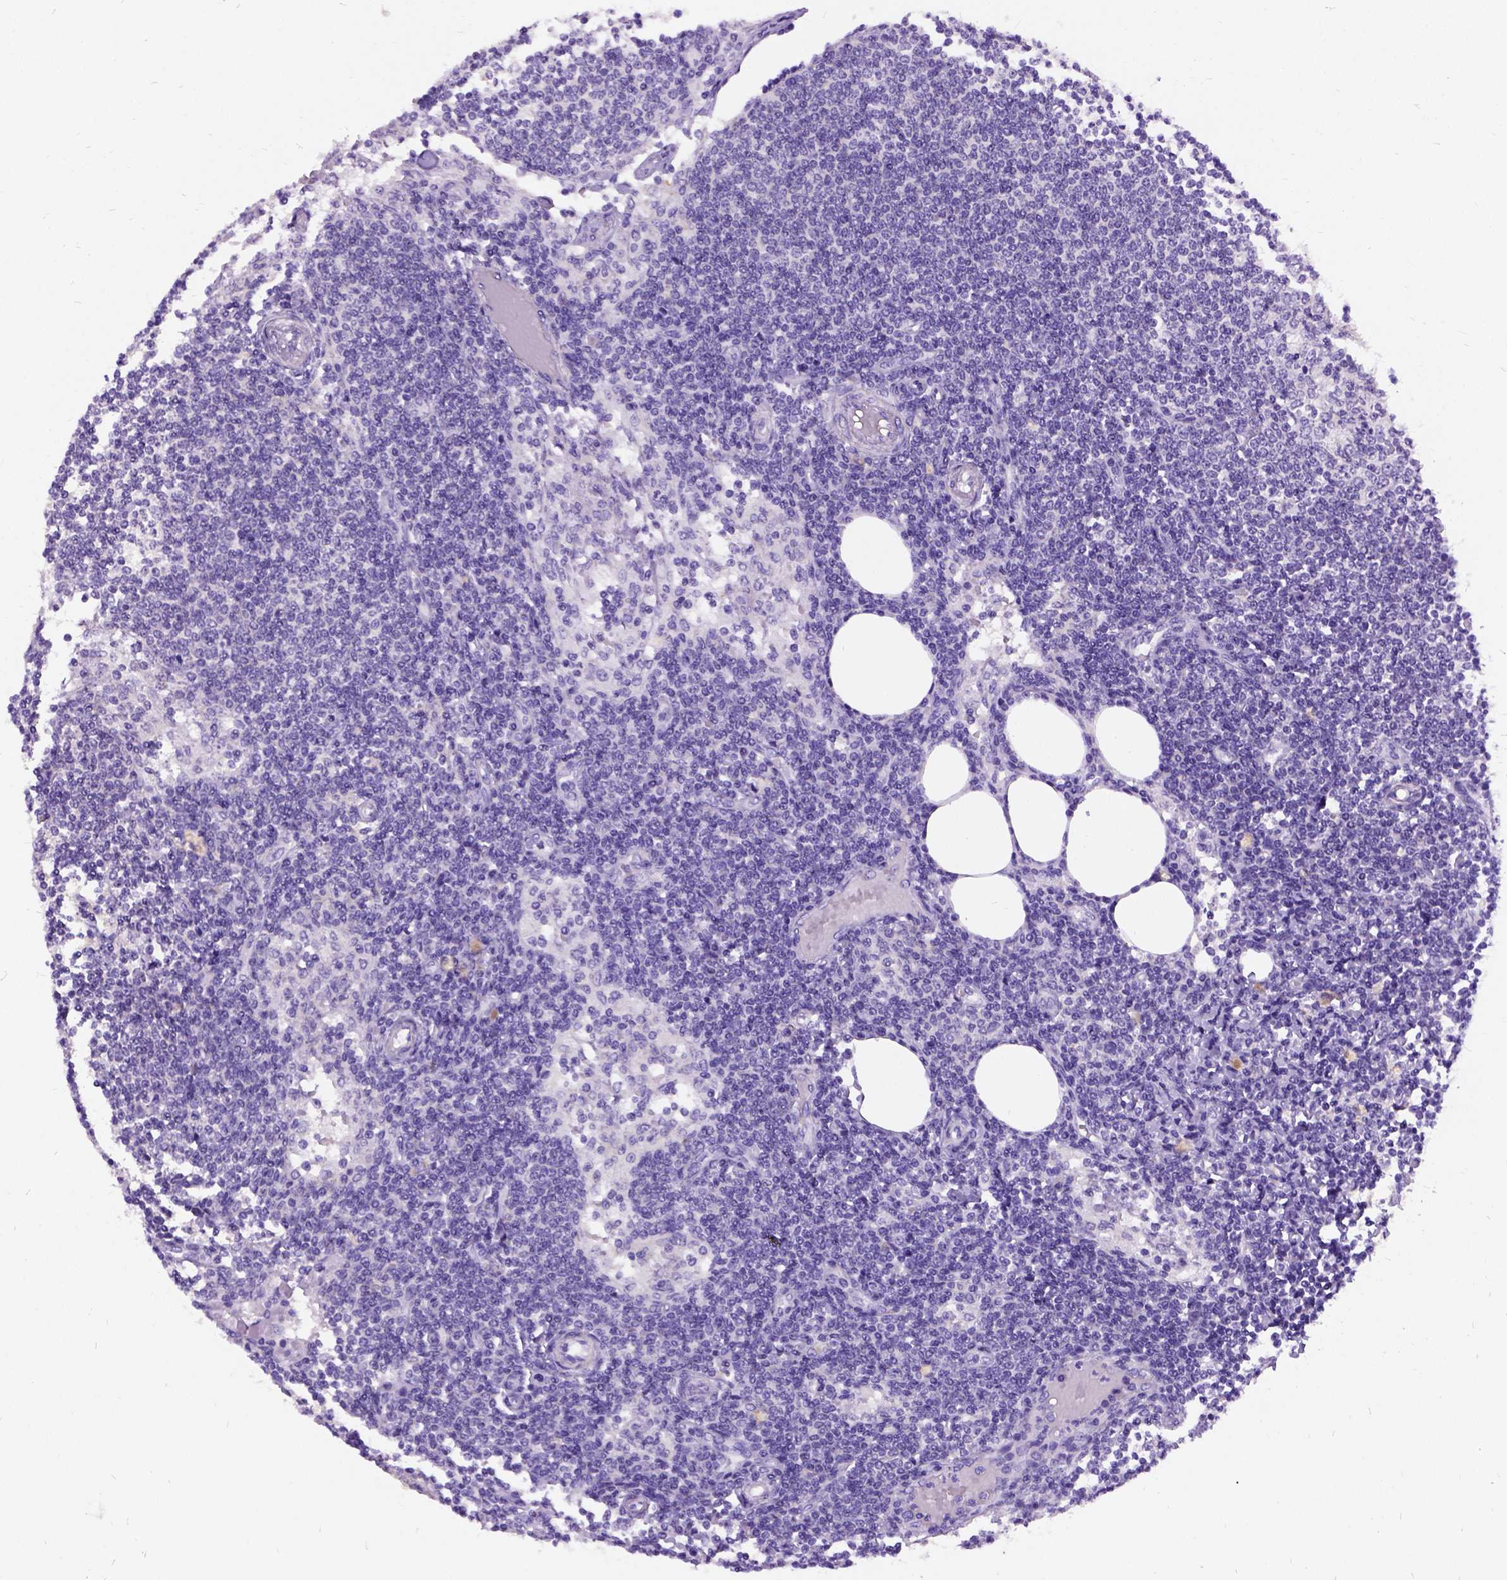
{"staining": {"intensity": "negative", "quantity": "none", "location": "none"}, "tissue": "lymph node", "cell_type": "Germinal center cells", "image_type": "normal", "snomed": [{"axis": "morphology", "description": "Normal tissue, NOS"}, {"axis": "topography", "description": "Lymph node"}], "caption": "This is an immunohistochemistry (IHC) micrograph of normal human lymph node. There is no staining in germinal center cells.", "gene": "ENSG00000254979", "patient": {"sex": "female", "age": 69}}